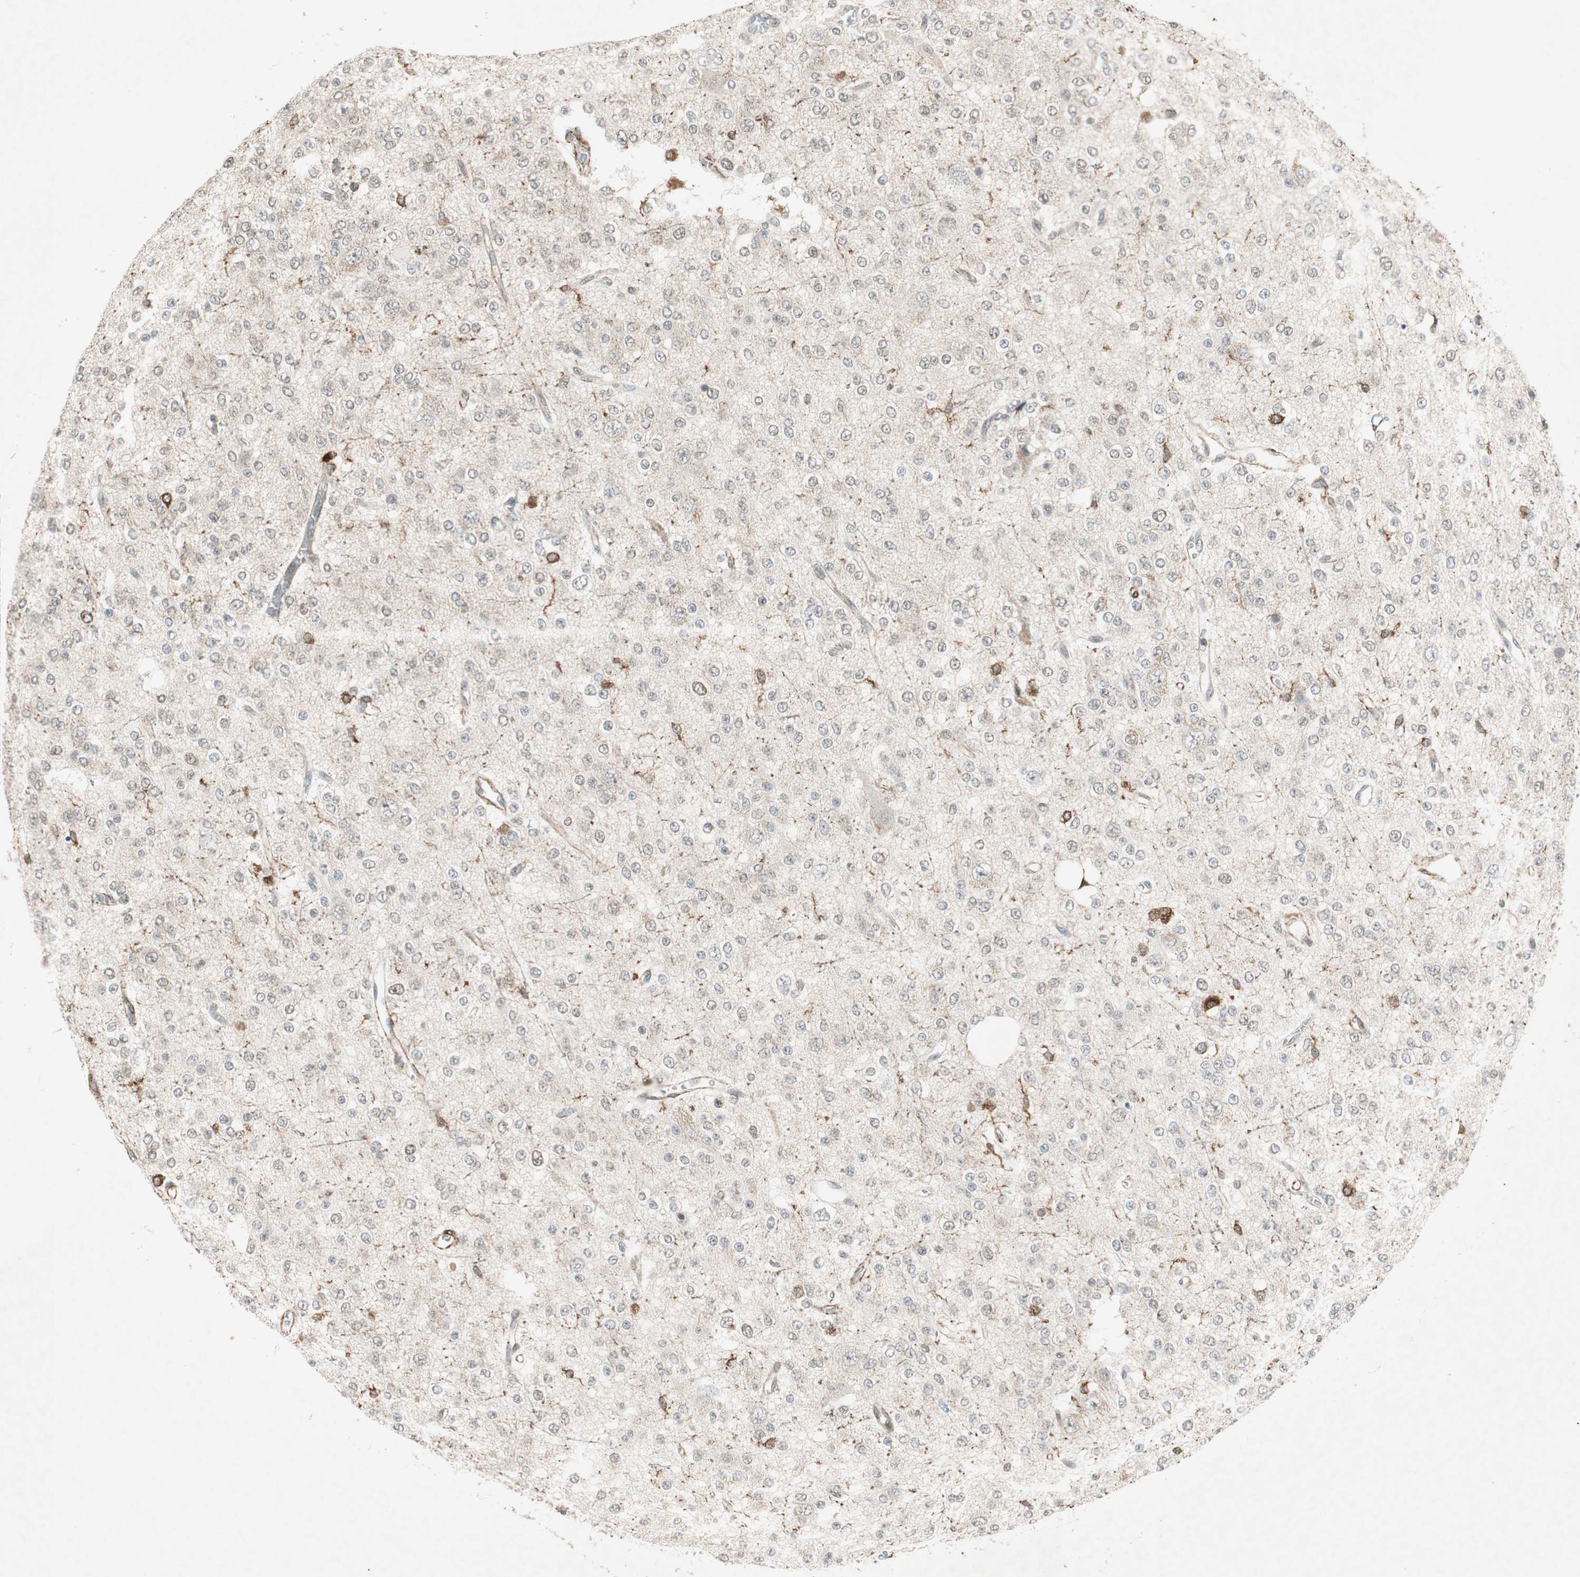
{"staining": {"intensity": "moderate", "quantity": "<25%", "location": "cytoplasmic/membranous"}, "tissue": "glioma", "cell_type": "Tumor cells", "image_type": "cancer", "snomed": [{"axis": "morphology", "description": "Glioma, malignant, Low grade"}, {"axis": "topography", "description": "Brain"}], "caption": "Immunohistochemical staining of low-grade glioma (malignant) demonstrates moderate cytoplasmic/membranous protein expression in about <25% of tumor cells.", "gene": "CDK19", "patient": {"sex": "male", "age": 38}}